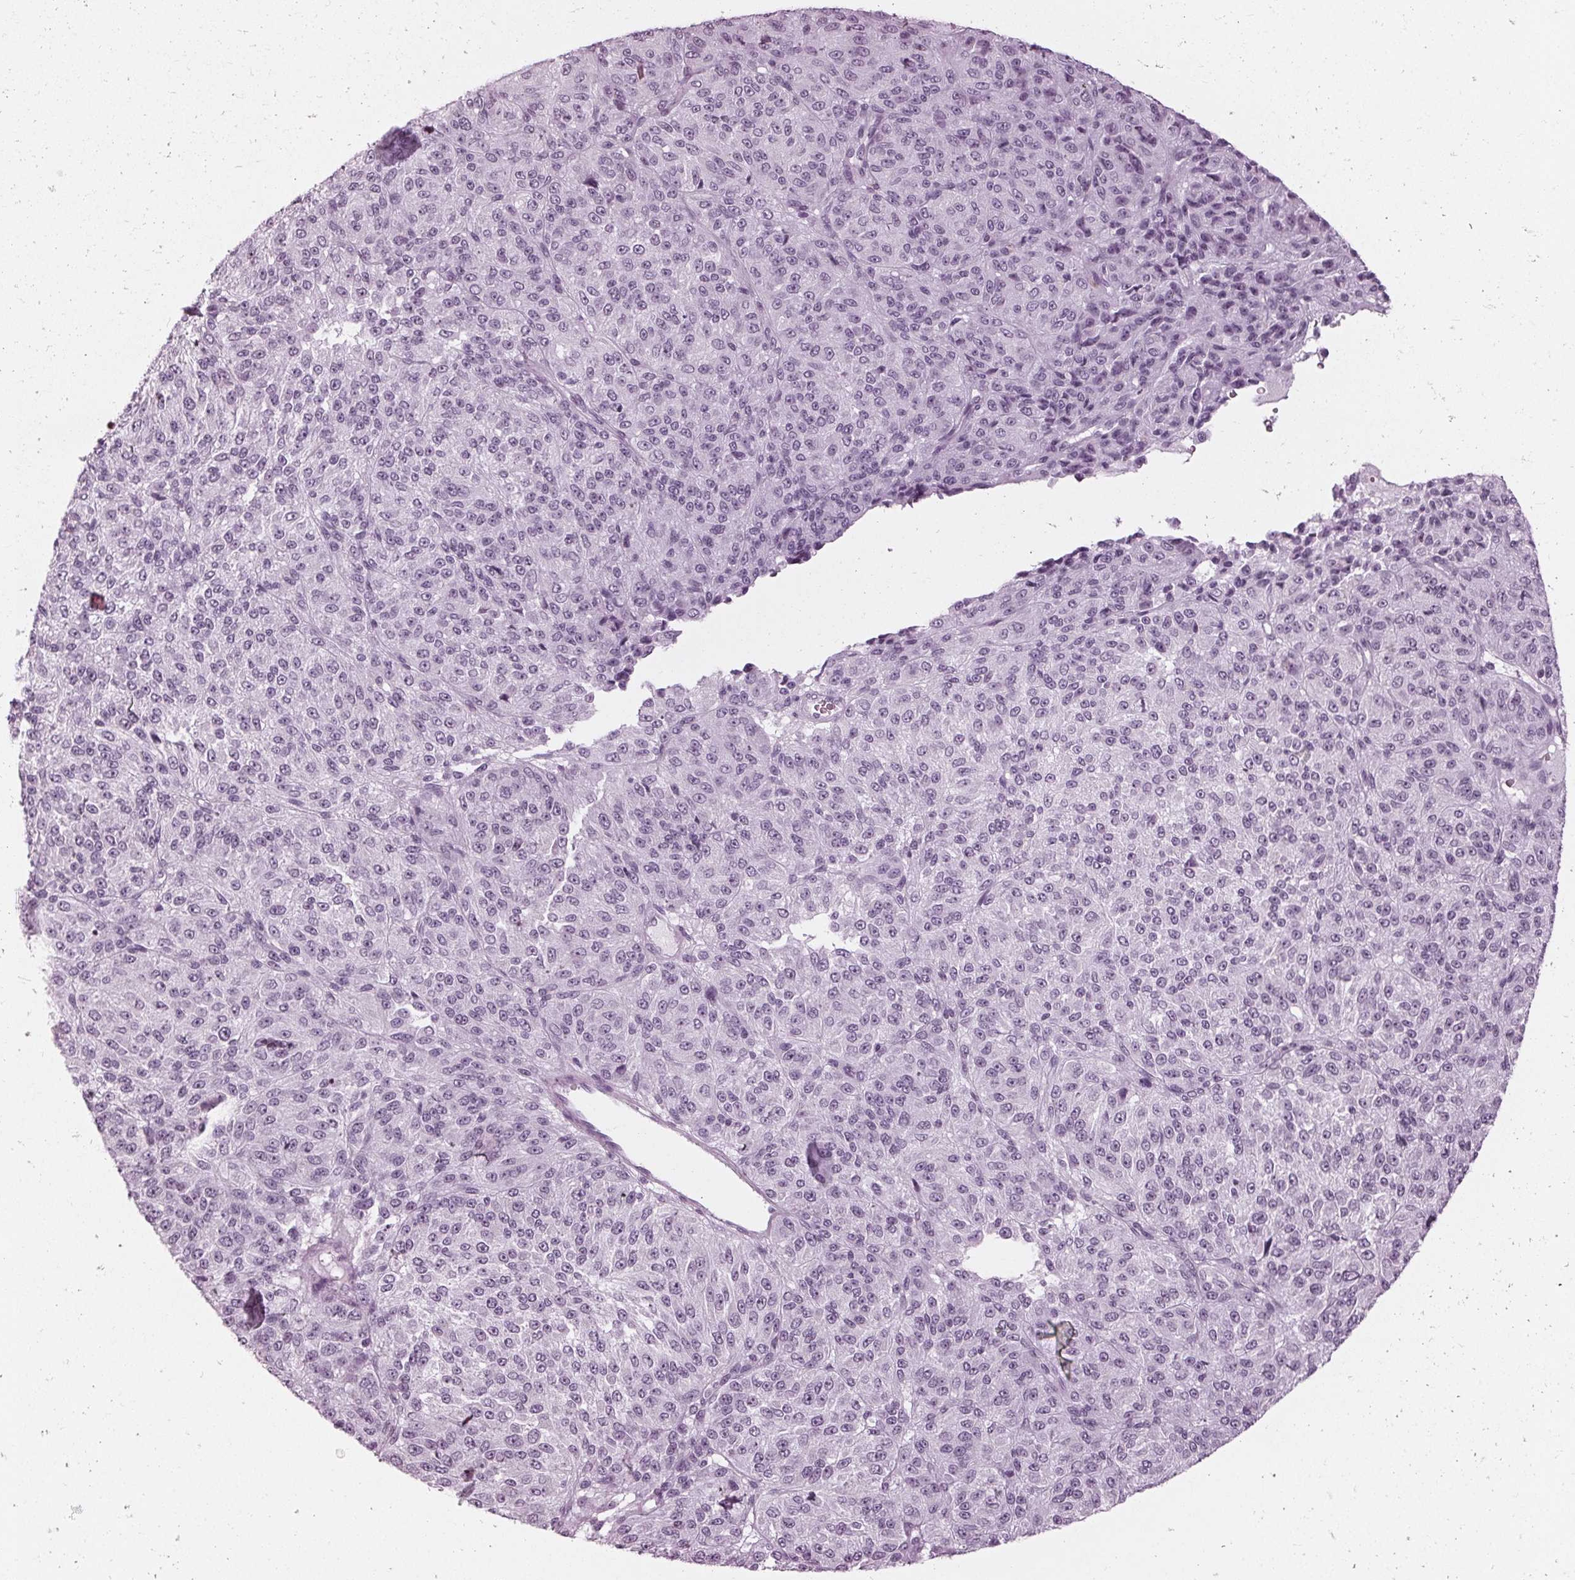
{"staining": {"intensity": "negative", "quantity": "none", "location": "none"}, "tissue": "melanoma", "cell_type": "Tumor cells", "image_type": "cancer", "snomed": [{"axis": "morphology", "description": "Malignant melanoma, Metastatic site"}, {"axis": "topography", "description": "Brain"}], "caption": "There is no significant positivity in tumor cells of malignant melanoma (metastatic site).", "gene": "KRT28", "patient": {"sex": "female", "age": 56}}